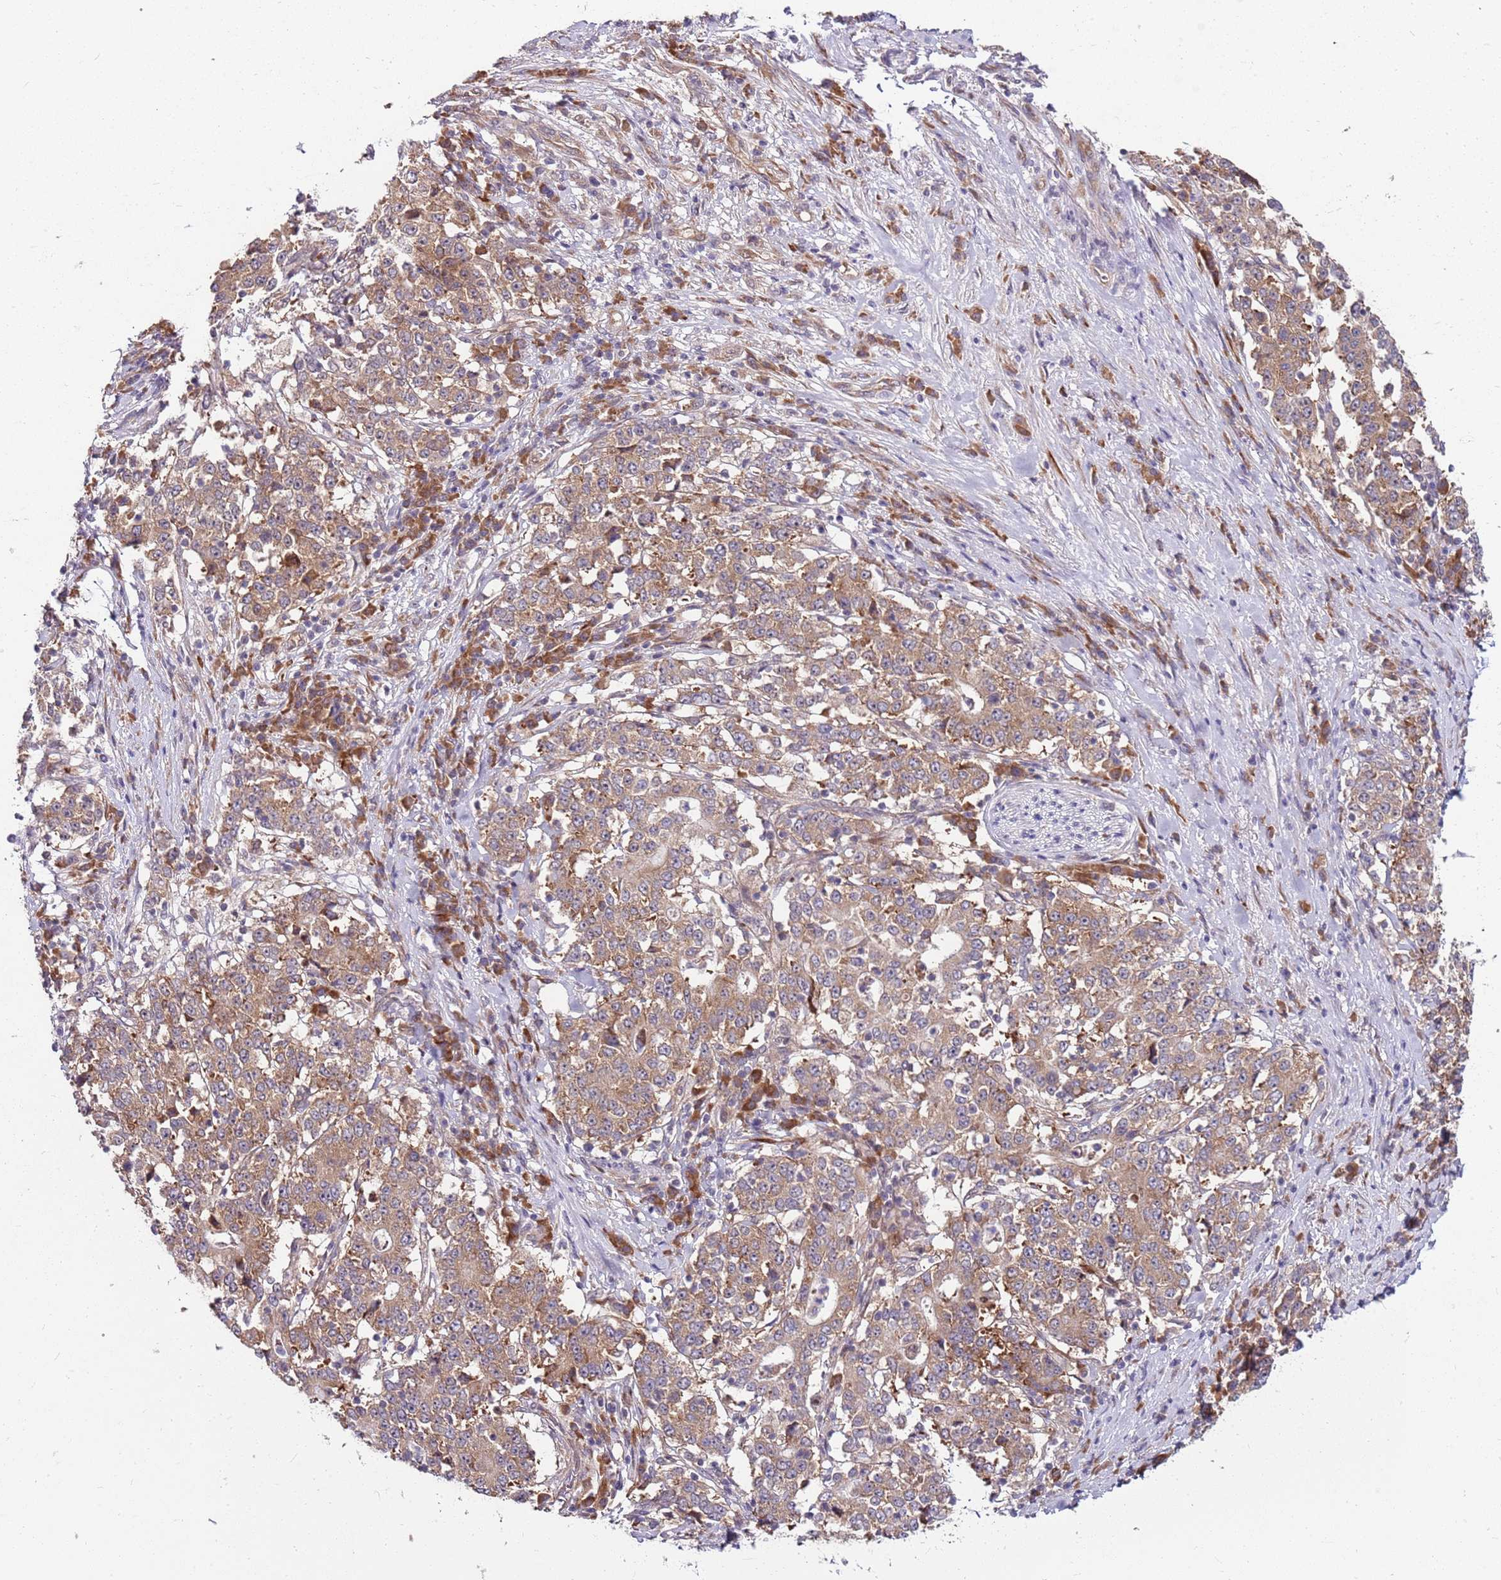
{"staining": {"intensity": "moderate", "quantity": ">75%", "location": "cytoplasmic/membranous"}, "tissue": "stomach cancer", "cell_type": "Tumor cells", "image_type": "cancer", "snomed": [{"axis": "morphology", "description": "Adenocarcinoma, NOS"}, {"axis": "topography", "description": "Stomach"}], "caption": "The image displays immunohistochemical staining of stomach cancer. There is moderate cytoplasmic/membranous staining is identified in approximately >75% of tumor cells.", "gene": "FBXL22", "patient": {"sex": "male", "age": 59}}